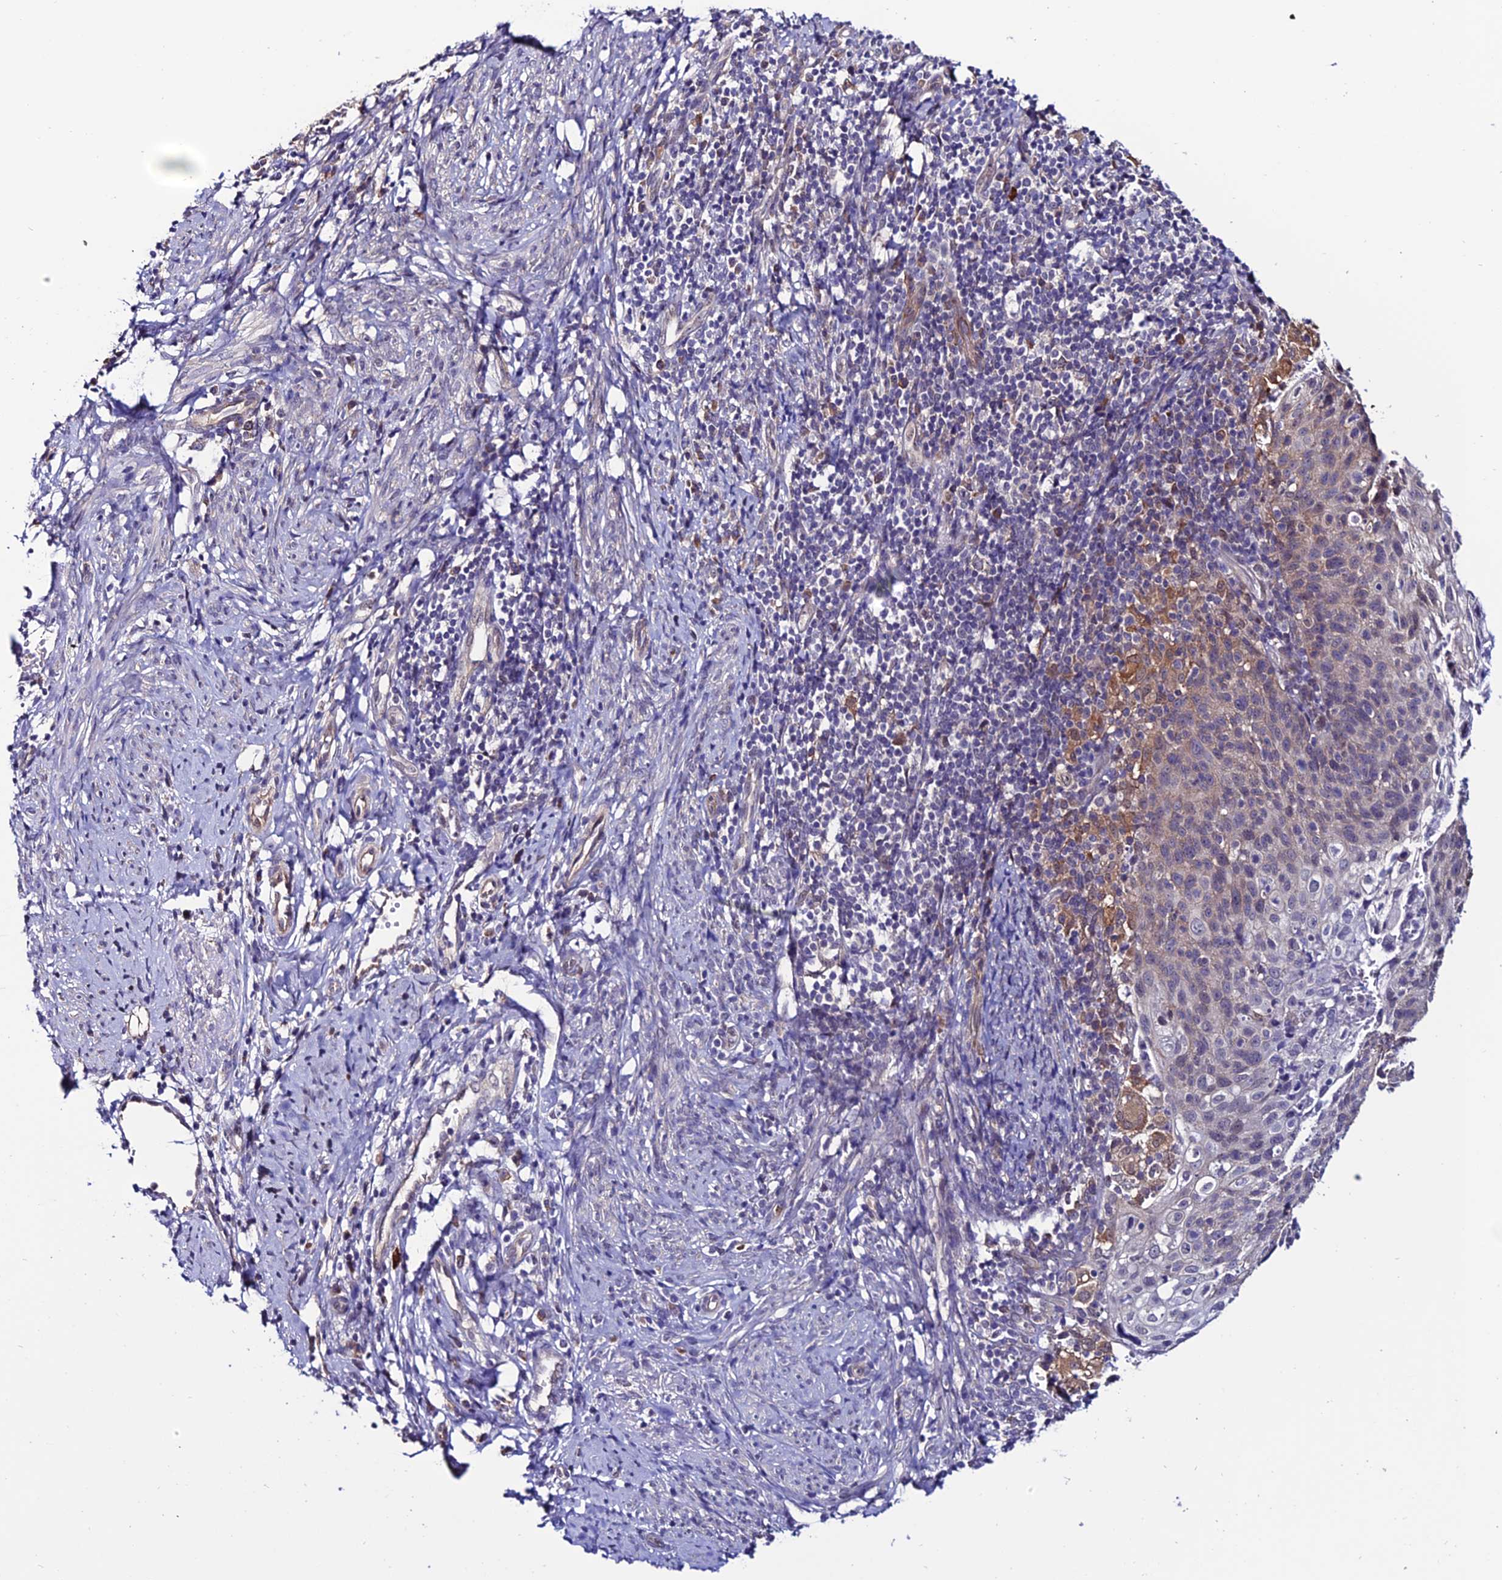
{"staining": {"intensity": "weak", "quantity": "<25%", "location": "cytoplasmic/membranous"}, "tissue": "cervical cancer", "cell_type": "Tumor cells", "image_type": "cancer", "snomed": [{"axis": "morphology", "description": "Squamous cell carcinoma, NOS"}, {"axis": "topography", "description": "Cervix"}], "caption": "This is an immunohistochemistry (IHC) image of human cervical cancer (squamous cell carcinoma). There is no positivity in tumor cells.", "gene": "FZD8", "patient": {"sex": "female", "age": 70}}